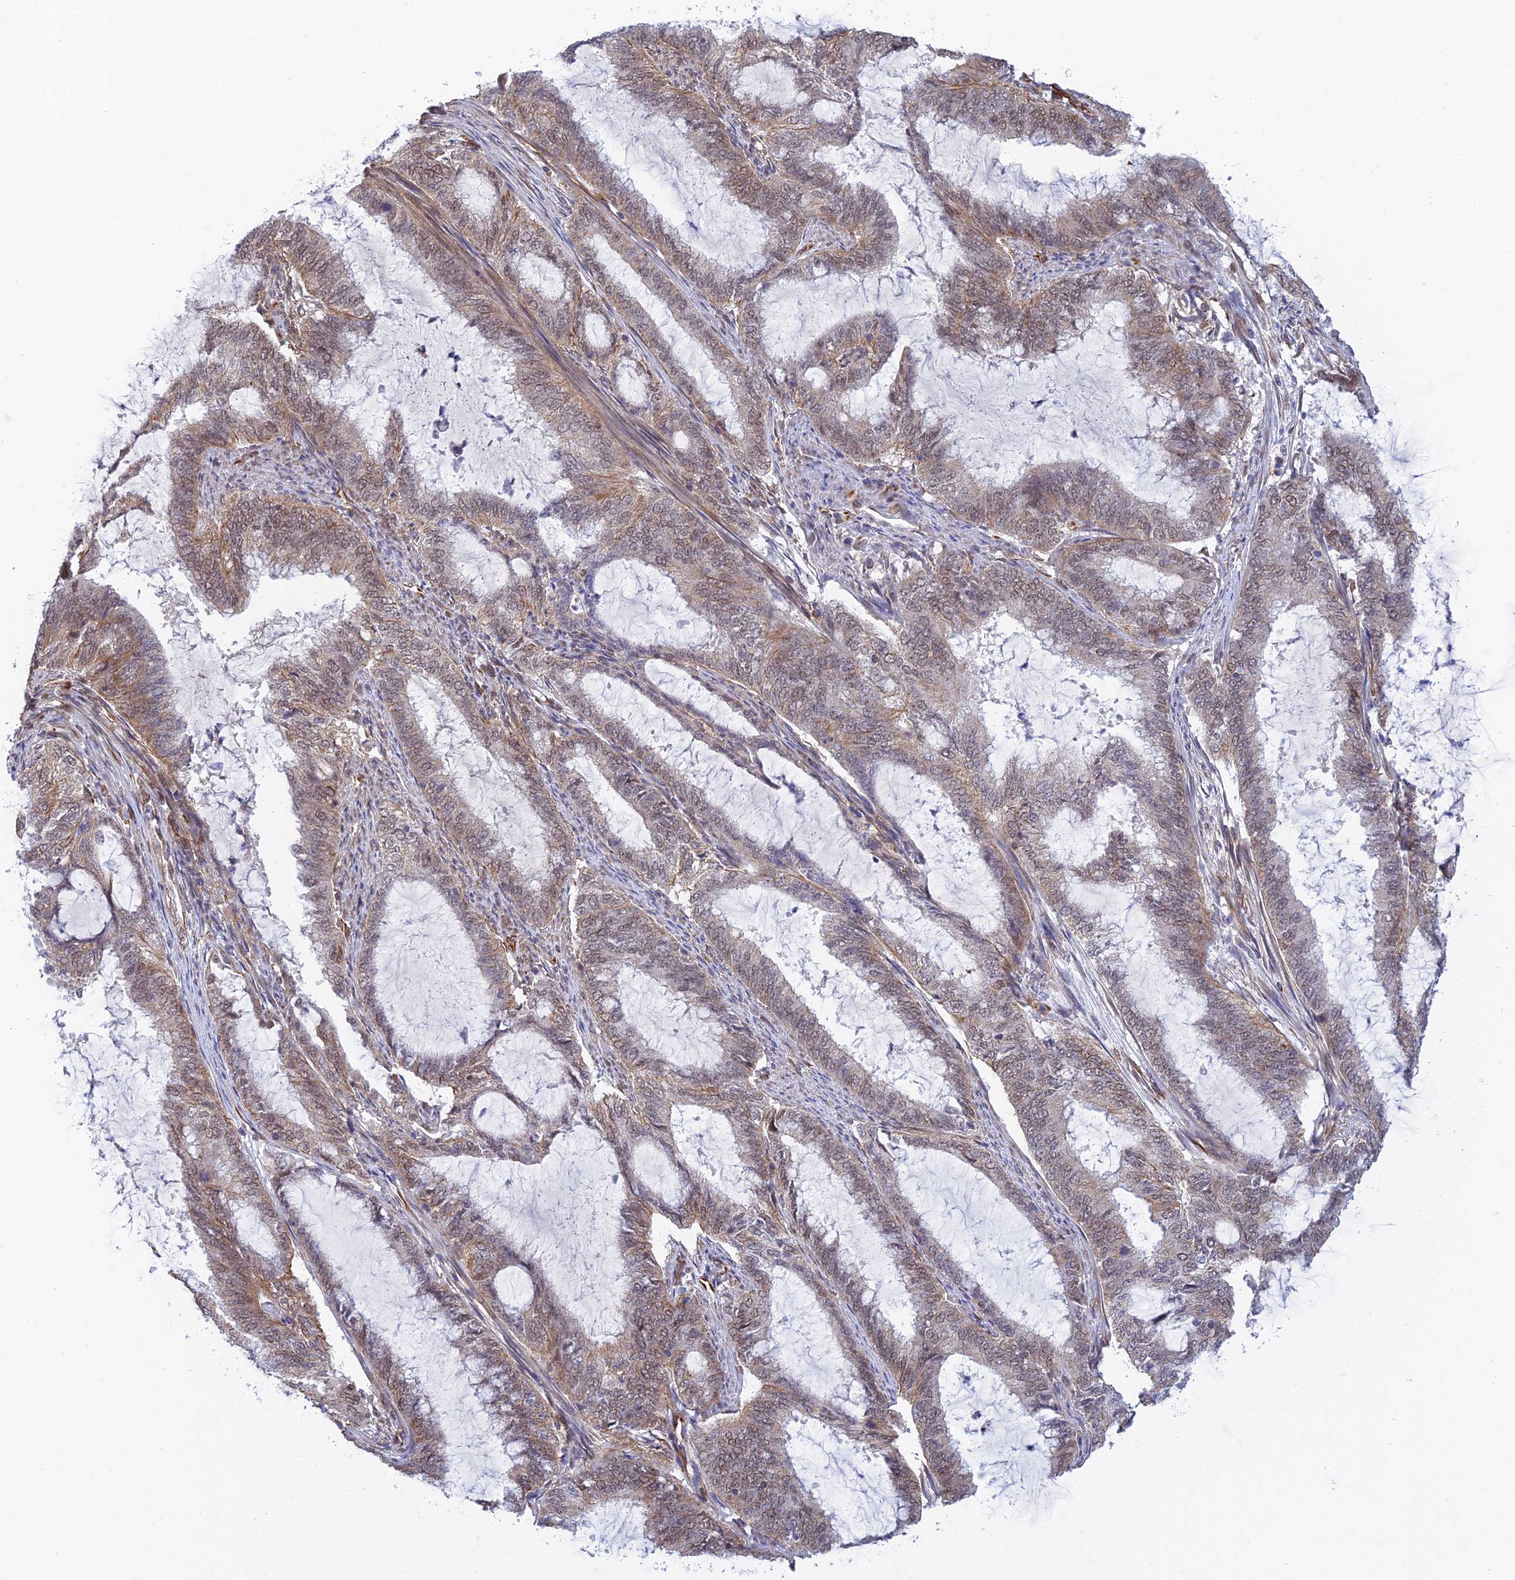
{"staining": {"intensity": "weak", "quantity": "25%-75%", "location": "cytoplasmic/membranous,nuclear"}, "tissue": "endometrial cancer", "cell_type": "Tumor cells", "image_type": "cancer", "snomed": [{"axis": "morphology", "description": "Adenocarcinoma, NOS"}, {"axis": "topography", "description": "Endometrium"}], "caption": "Endometrial adenocarcinoma stained for a protein displays weak cytoplasmic/membranous and nuclear positivity in tumor cells. Nuclei are stained in blue.", "gene": "PAGR1", "patient": {"sex": "female", "age": 51}}